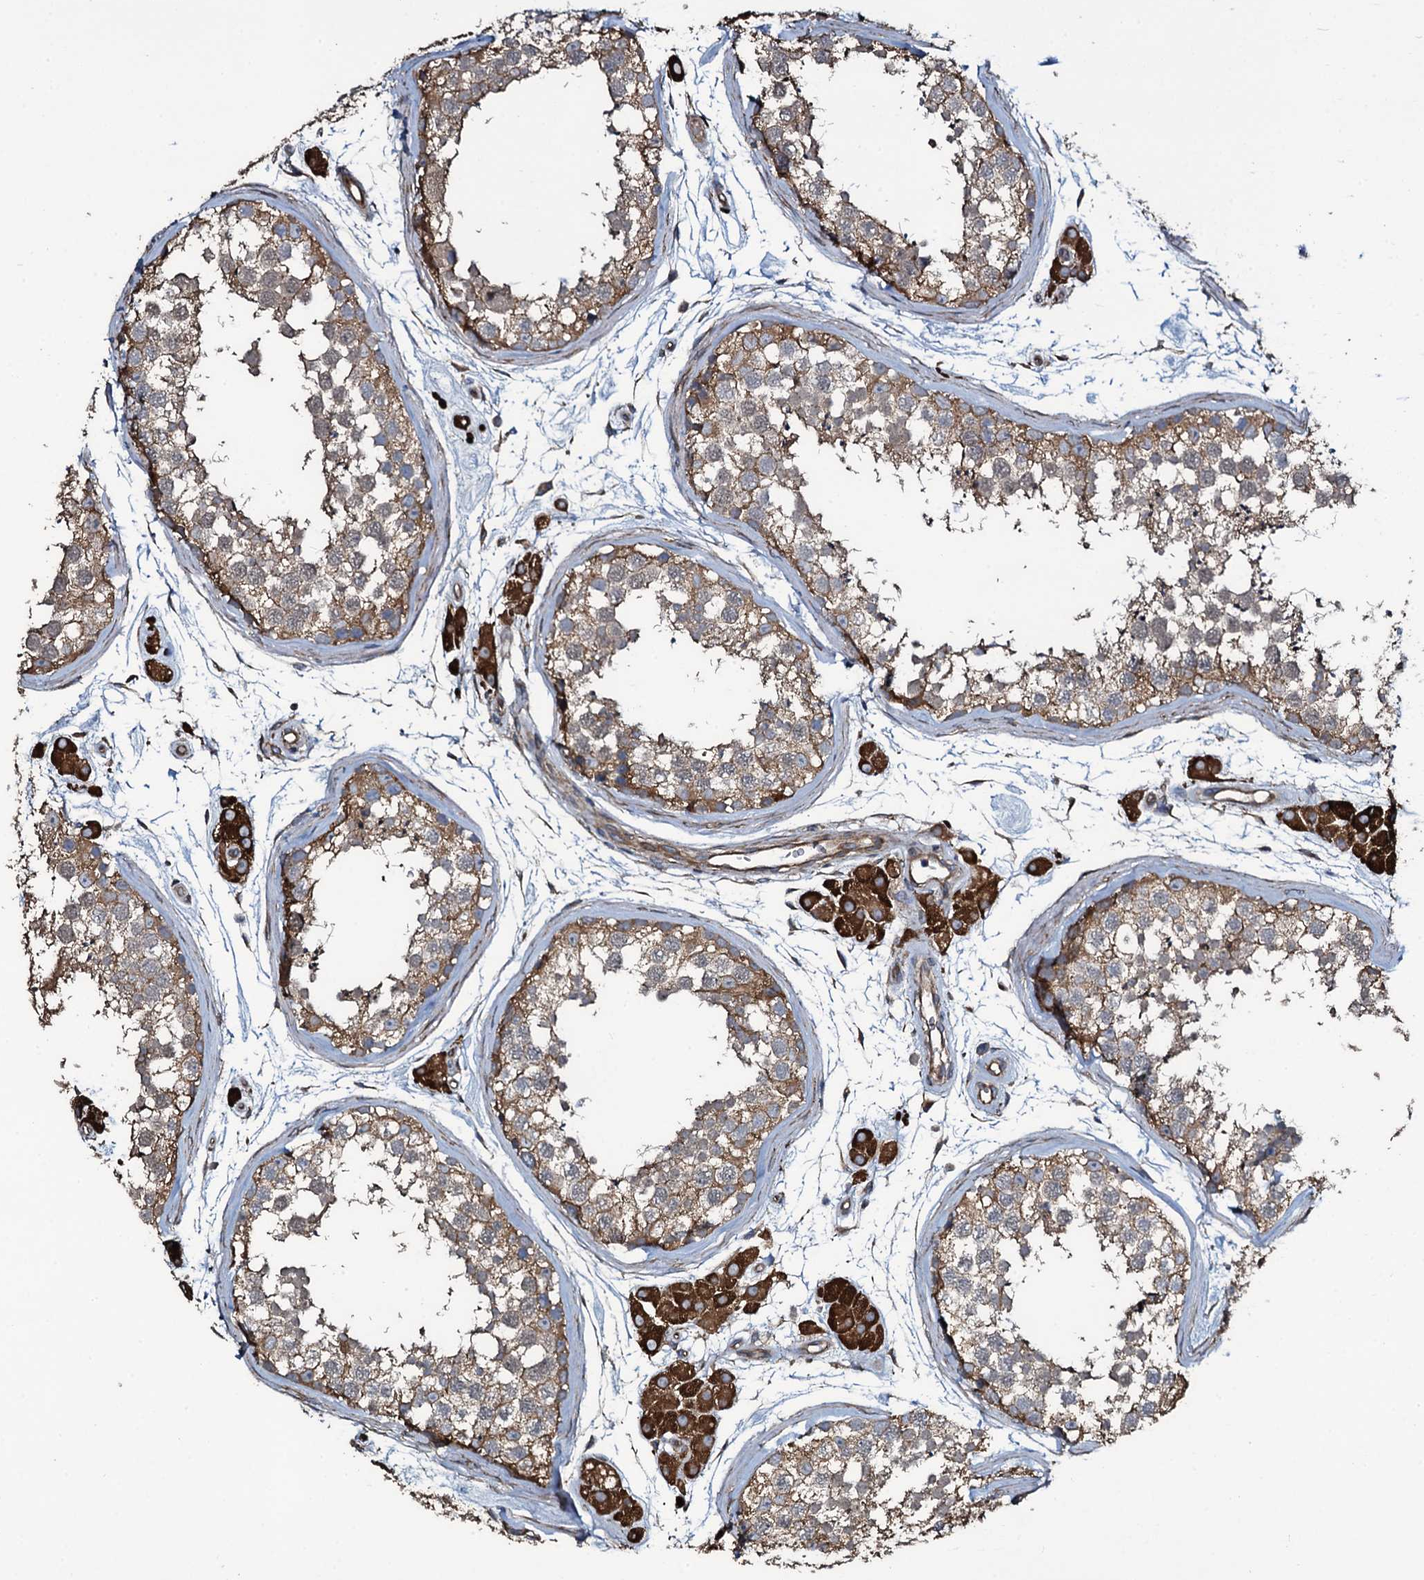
{"staining": {"intensity": "moderate", "quantity": ">75%", "location": "cytoplasmic/membranous"}, "tissue": "testis", "cell_type": "Cells in seminiferous ducts", "image_type": "normal", "snomed": [{"axis": "morphology", "description": "Normal tissue, NOS"}, {"axis": "topography", "description": "Testis"}], "caption": "DAB immunohistochemical staining of normal testis exhibits moderate cytoplasmic/membranous protein positivity in approximately >75% of cells in seminiferous ducts.", "gene": "WIPF3", "patient": {"sex": "male", "age": 56}}